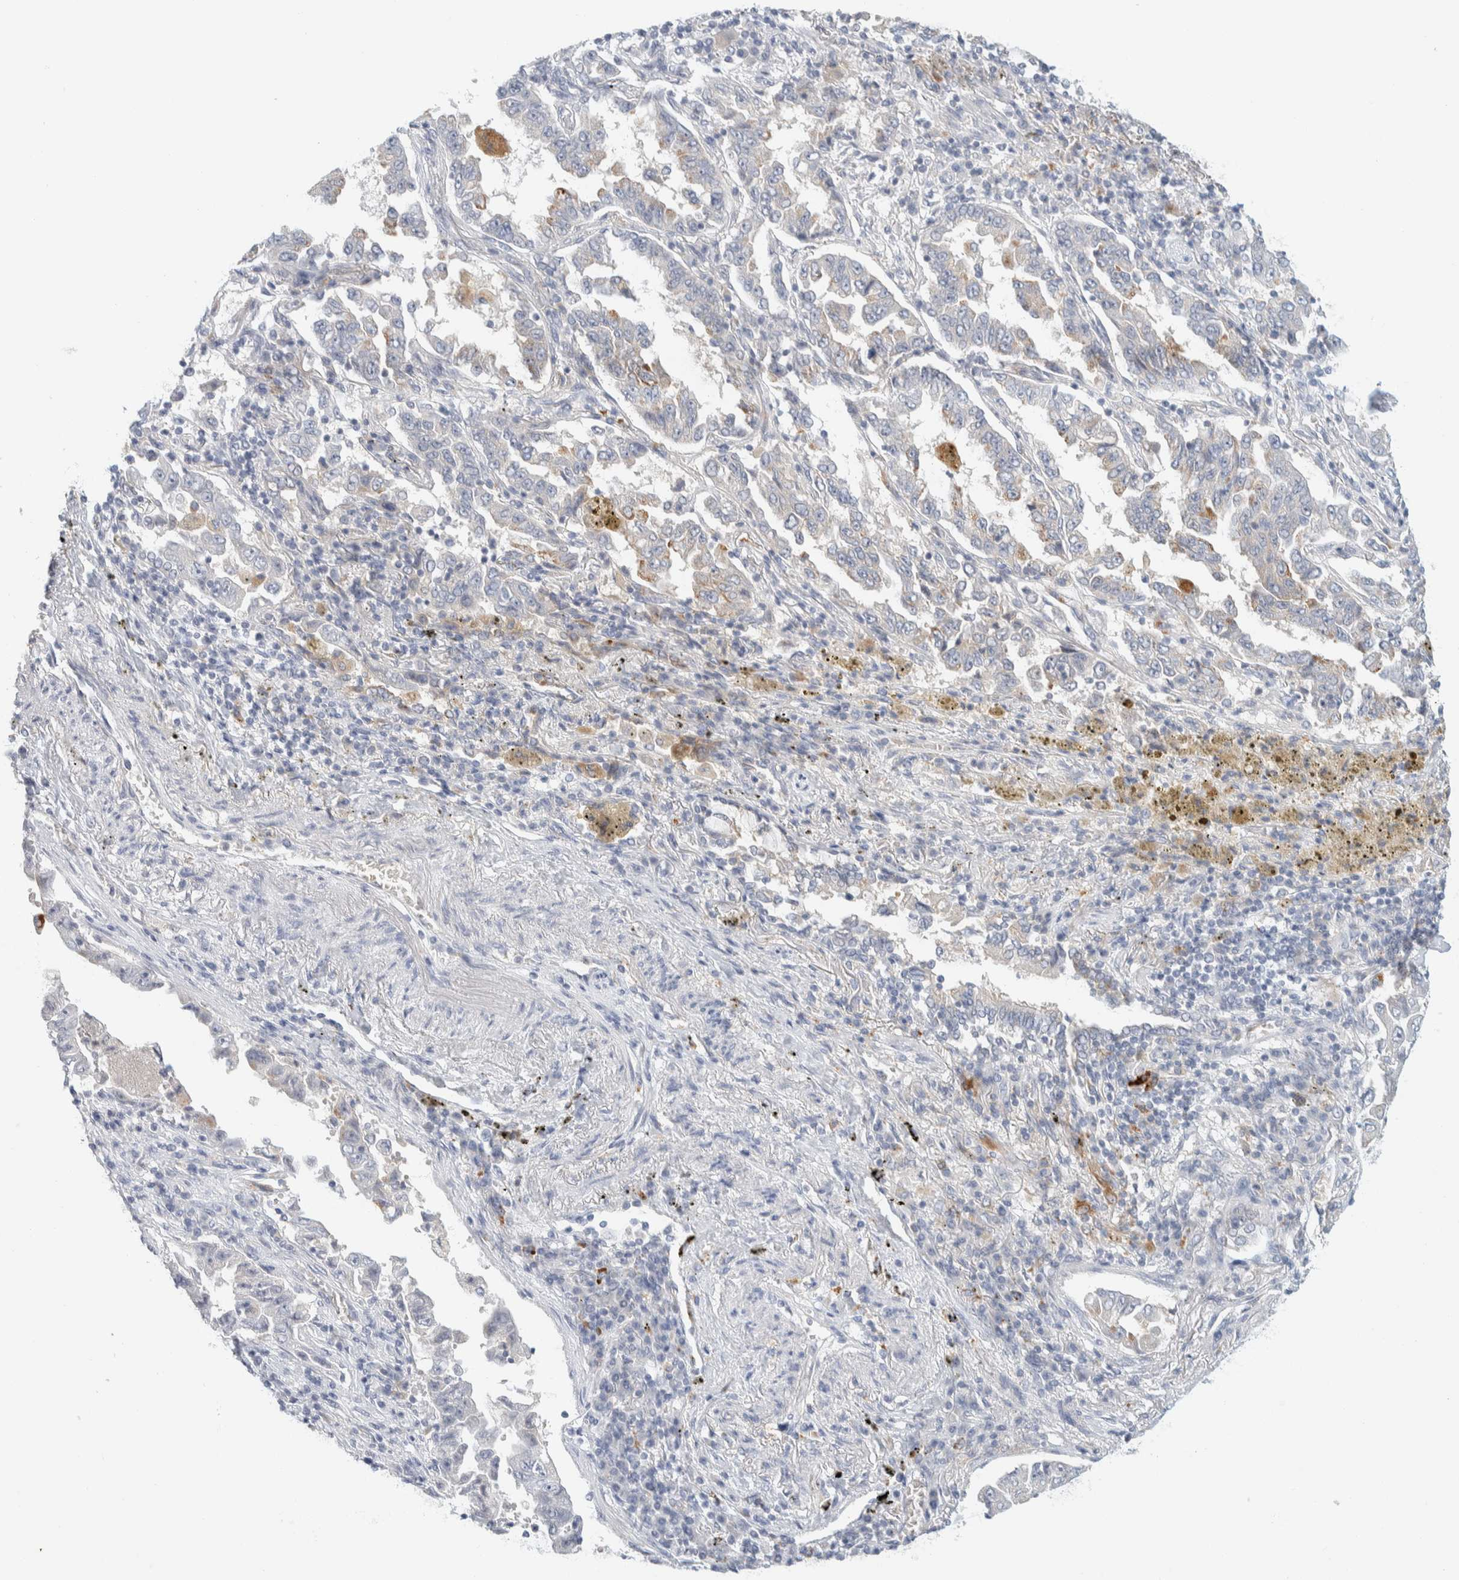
{"staining": {"intensity": "negative", "quantity": "none", "location": "none"}, "tissue": "lung cancer", "cell_type": "Tumor cells", "image_type": "cancer", "snomed": [{"axis": "morphology", "description": "Adenocarcinoma, NOS"}, {"axis": "topography", "description": "Lung"}], "caption": "Human adenocarcinoma (lung) stained for a protein using immunohistochemistry (IHC) exhibits no expression in tumor cells.", "gene": "GCLM", "patient": {"sex": "female", "age": 51}}